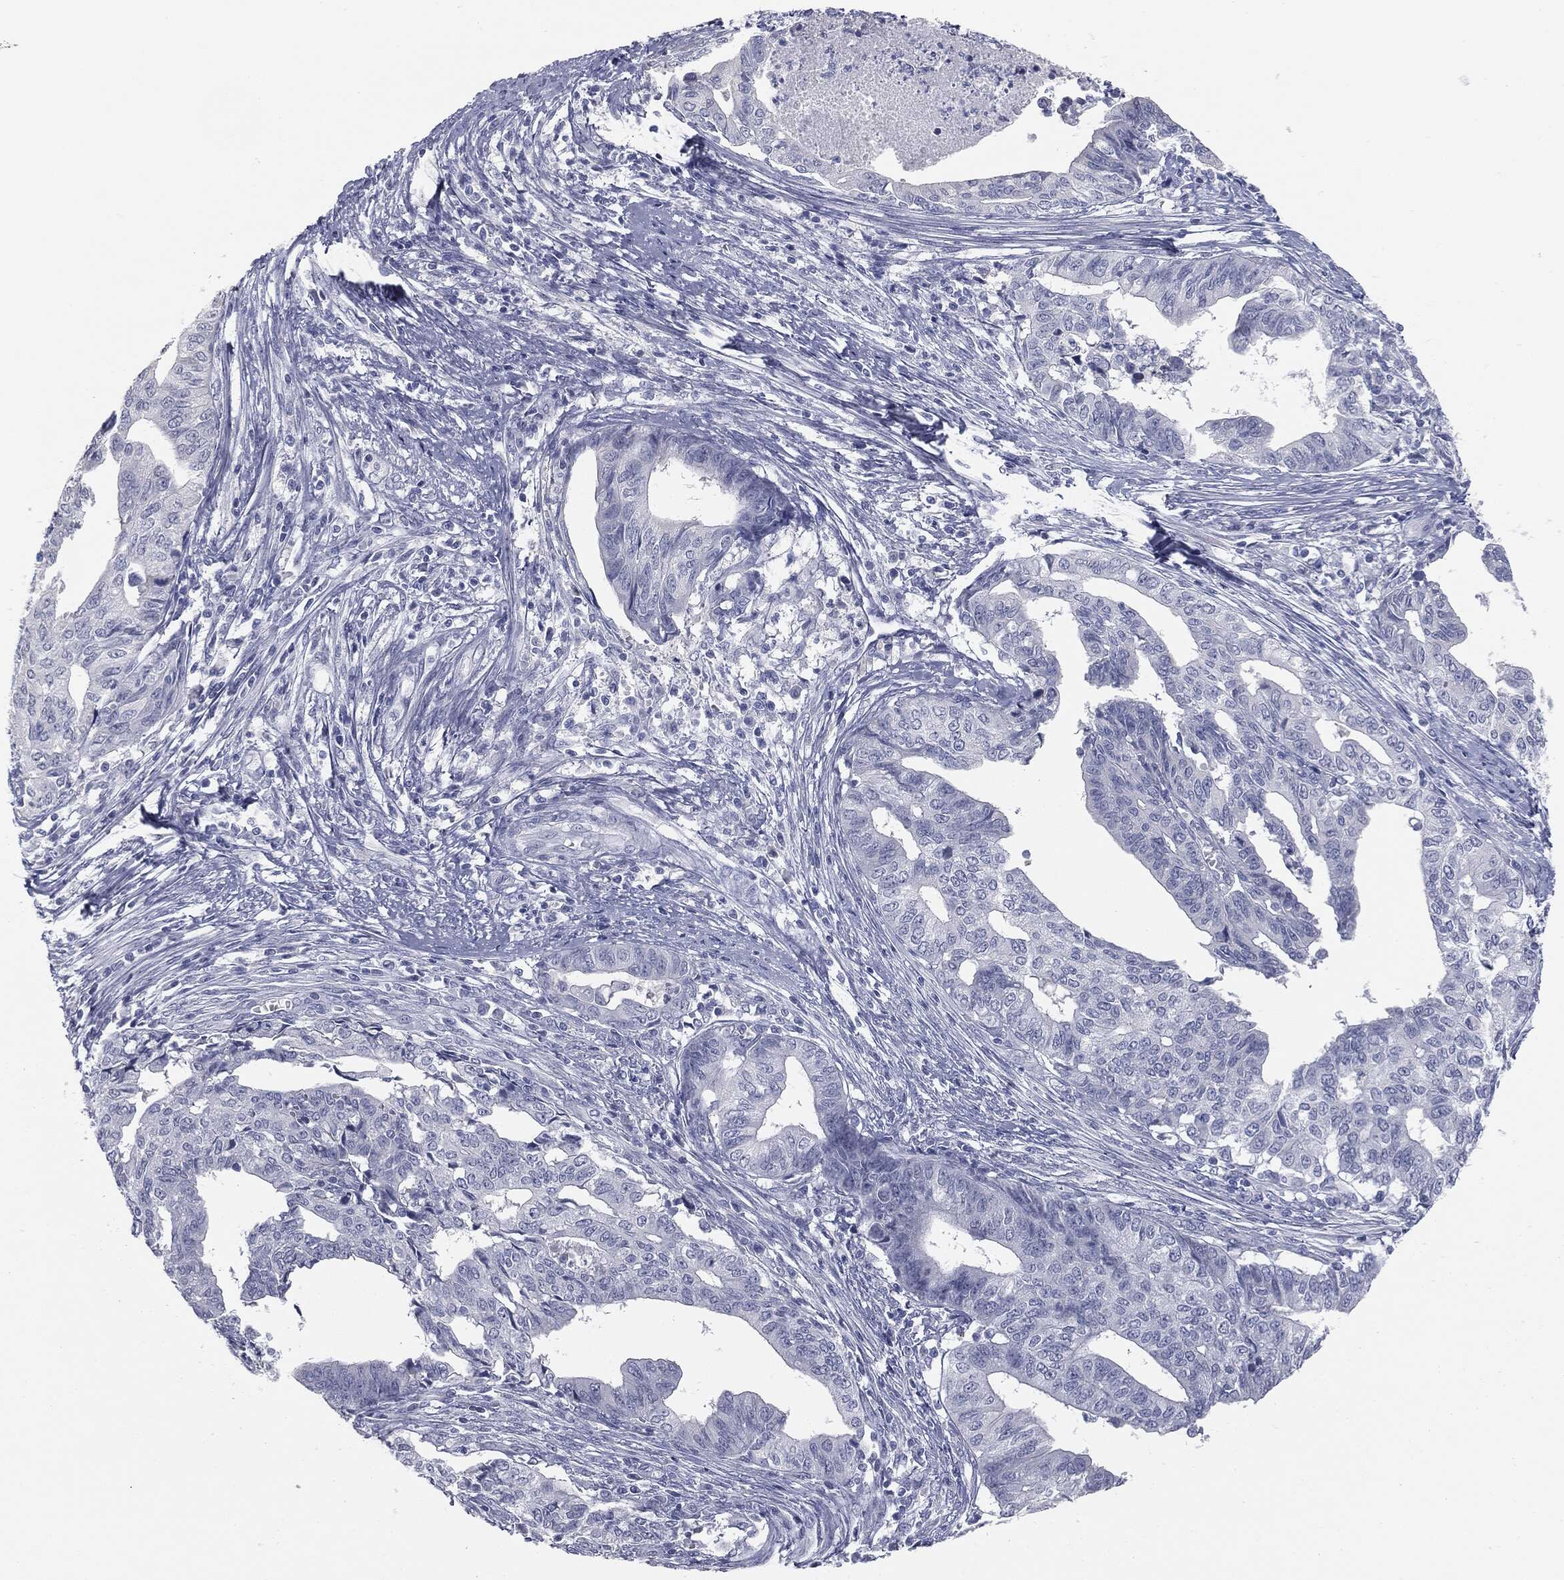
{"staining": {"intensity": "negative", "quantity": "none", "location": "none"}, "tissue": "endometrial cancer", "cell_type": "Tumor cells", "image_type": "cancer", "snomed": [{"axis": "morphology", "description": "Adenocarcinoma, NOS"}, {"axis": "topography", "description": "Endometrium"}], "caption": "The immunohistochemistry image has no significant expression in tumor cells of endometrial cancer tissue.", "gene": "MUC5AC", "patient": {"sex": "female", "age": 65}}